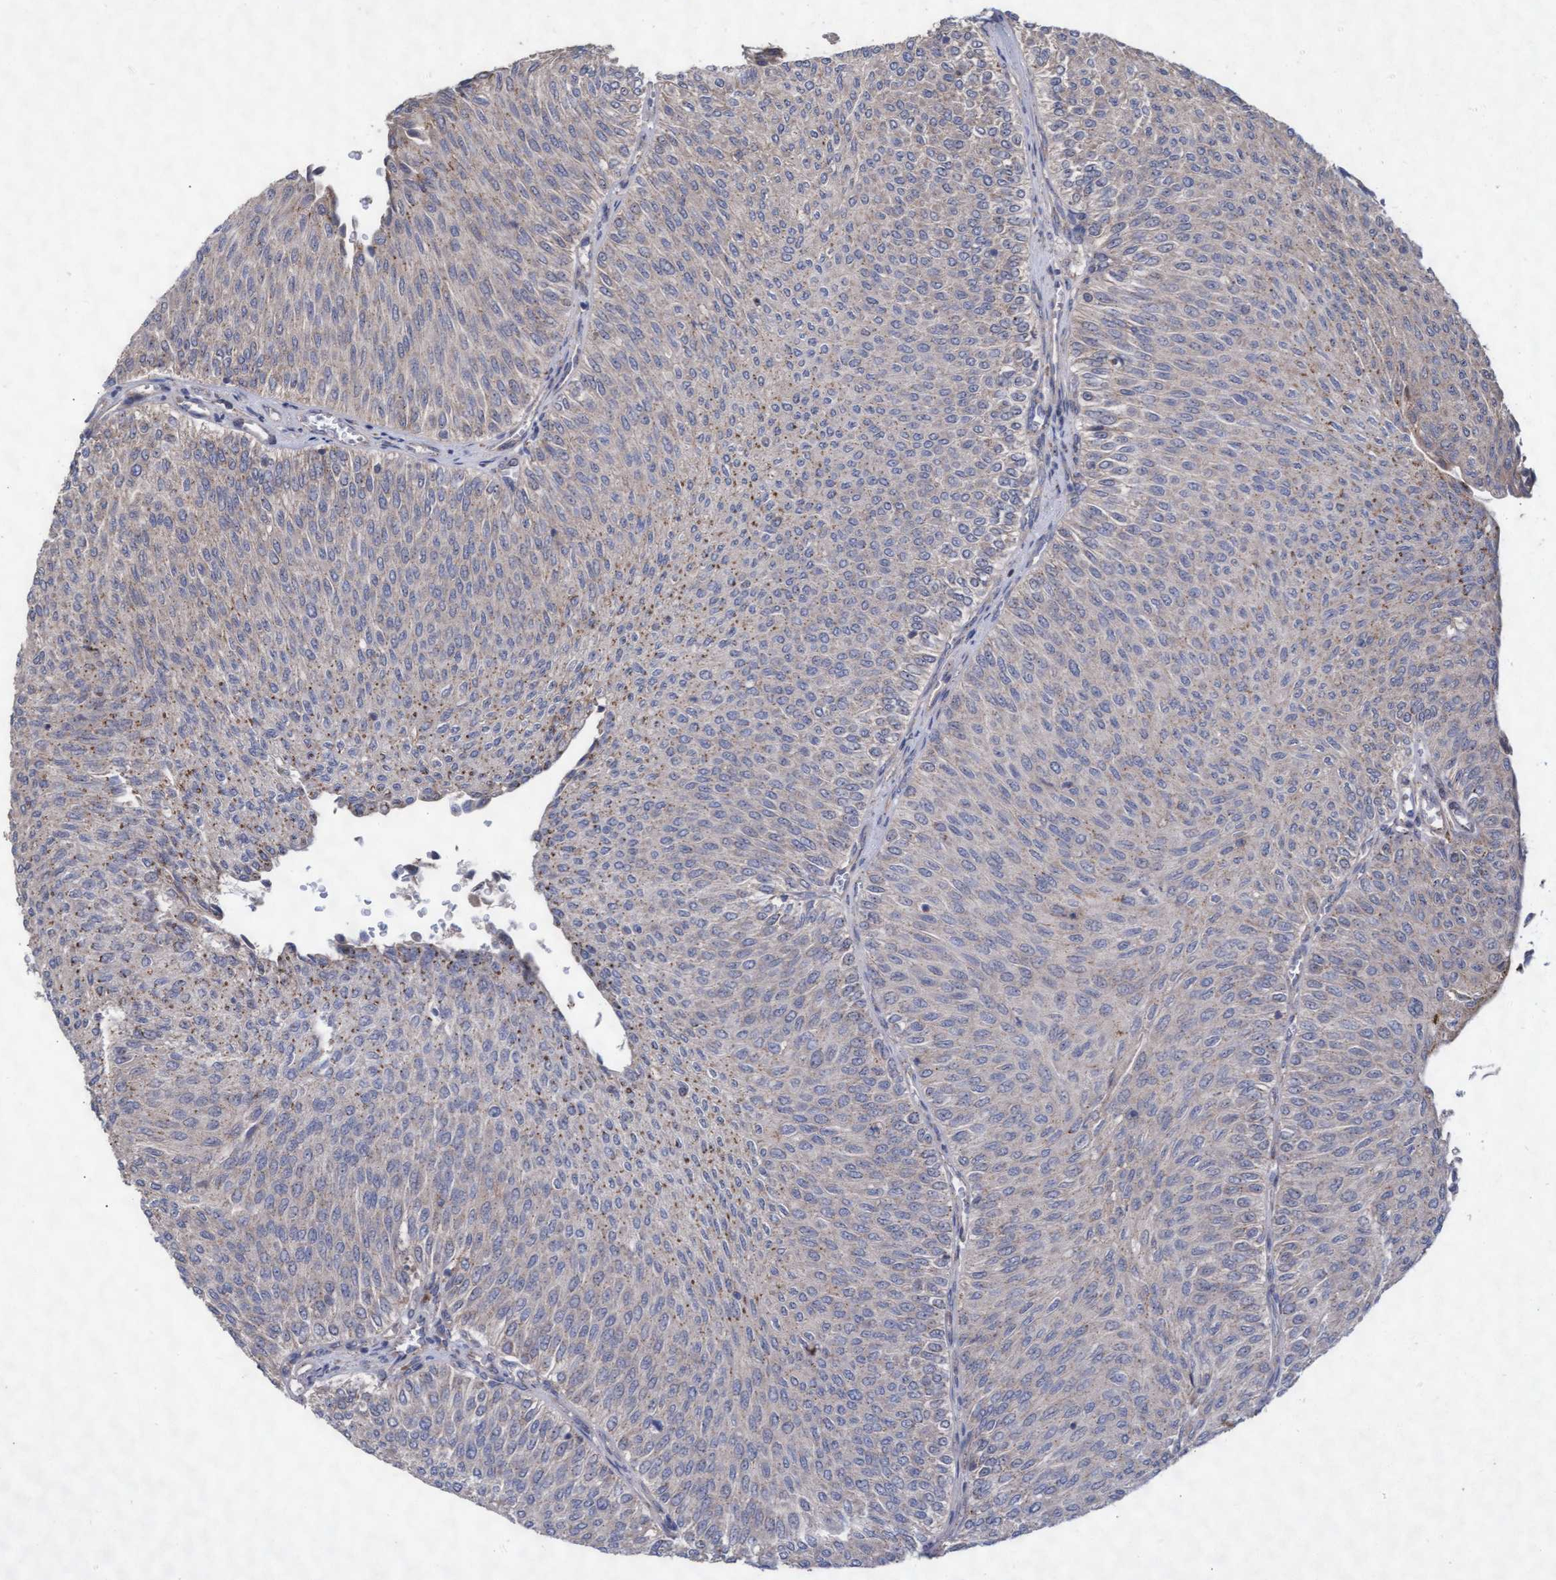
{"staining": {"intensity": "weak", "quantity": "25%-75%", "location": "cytoplasmic/membranous"}, "tissue": "urothelial cancer", "cell_type": "Tumor cells", "image_type": "cancer", "snomed": [{"axis": "morphology", "description": "Urothelial carcinoma, Low grade"}, {"axis": "topography", "description": "Urinary bladder"}], "caption": "A photomicrograph showing weak cytoplasmic/membranous positivity in approximately 25%-75% of tumor cells in urothelial cancer, as visualized by brown immunohistochemical staining.", "gene": "ABCF2", "patient": {"sex": "male", "age": 78}}